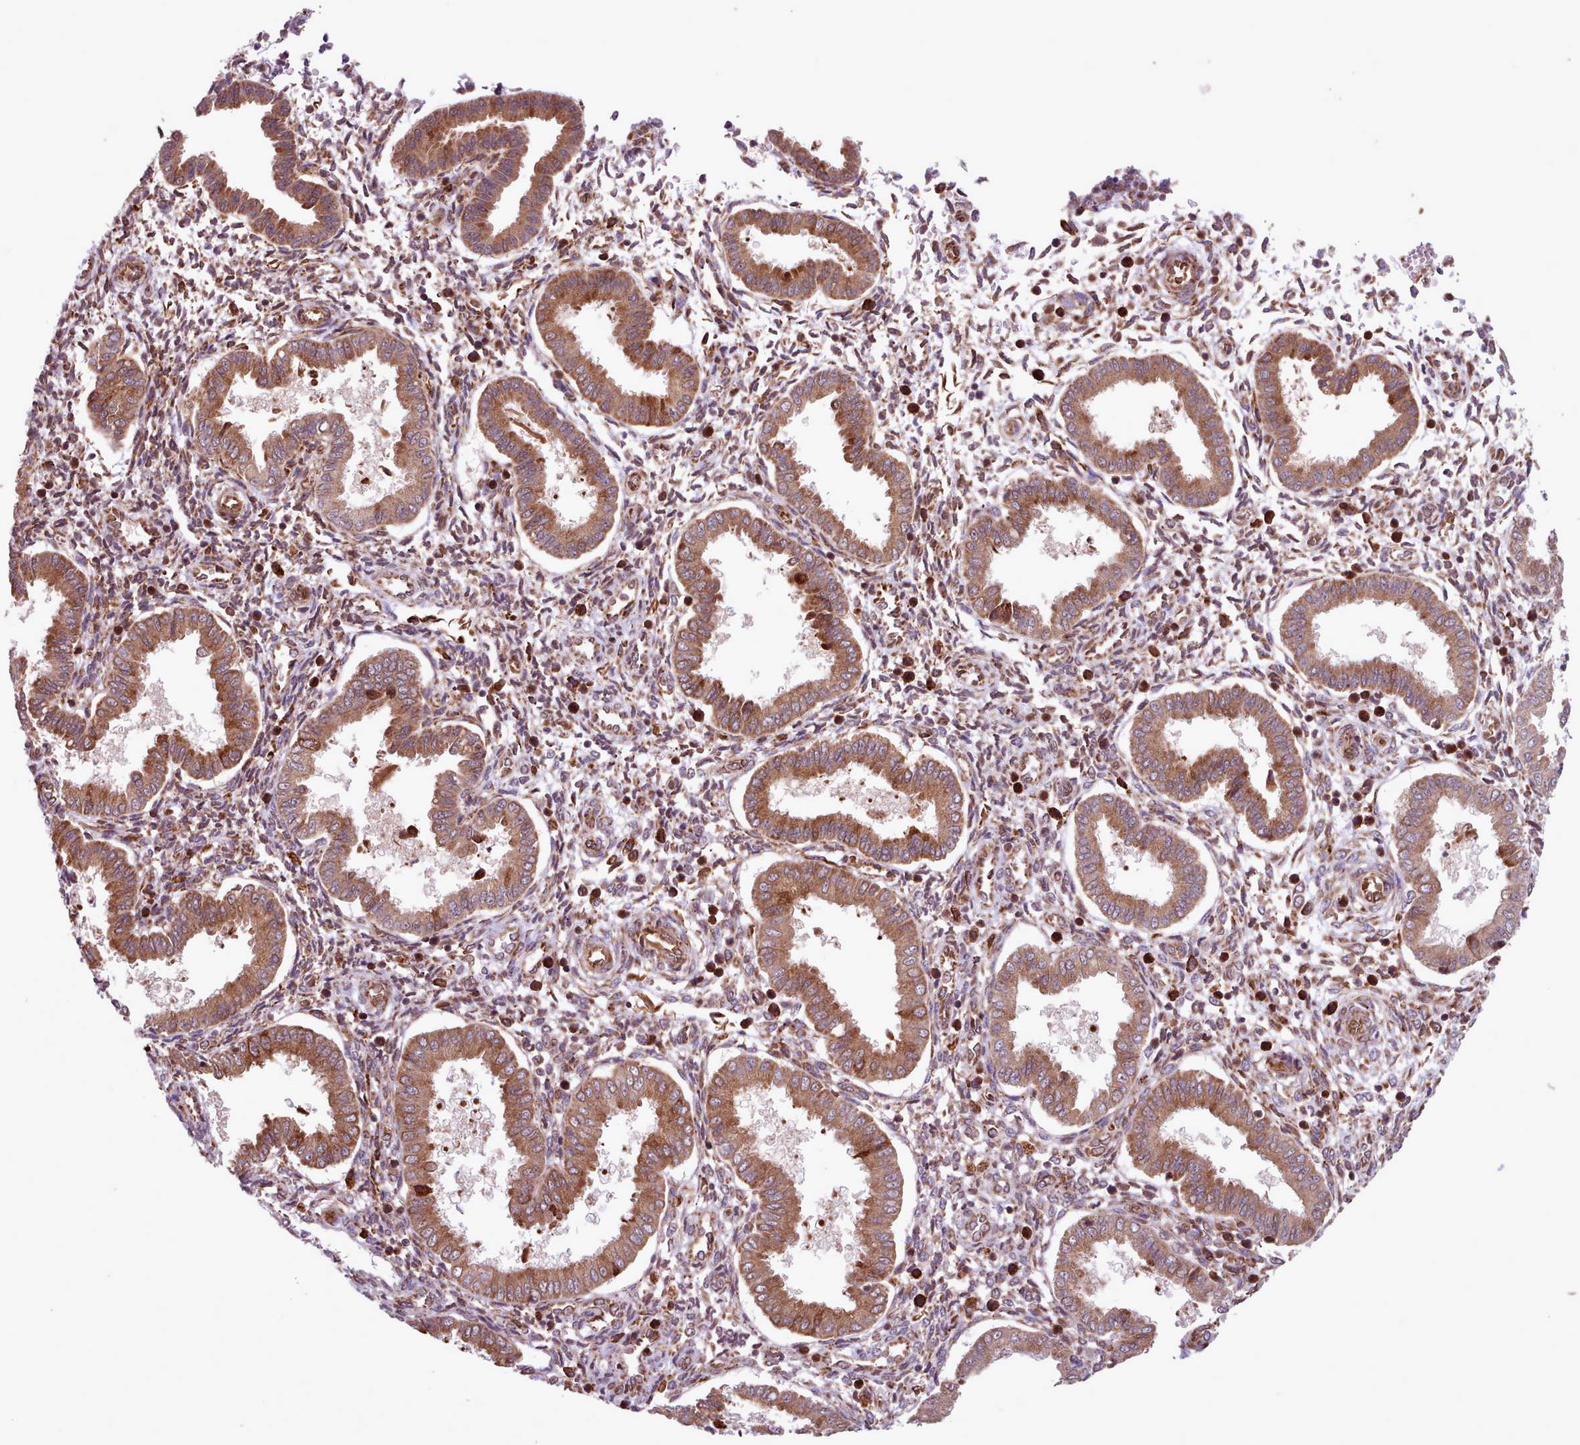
{"staining": {"intensity": "moderate", "quantity": "25%-75%", "location": "cytoplasmic/membranous"}, "tissue": "endometrium", "cell_type": "Cells in endometrial stroma", "image_type": "normal", "snomed": [{"axis": "morphology", "description": "Normal tissue, NOS"}, {"axis": "topography", "description": "Endometrium"}], "caption": "Protein staining by immunohistochemistry demonstrates moderate cytoplasmic/membranous positivity in approximately 25%-75% of cells in endometrial stroma in unremarkable endometrium.", "gene": "TTLL3", "patient": {"sex": "female", "age": 24}}